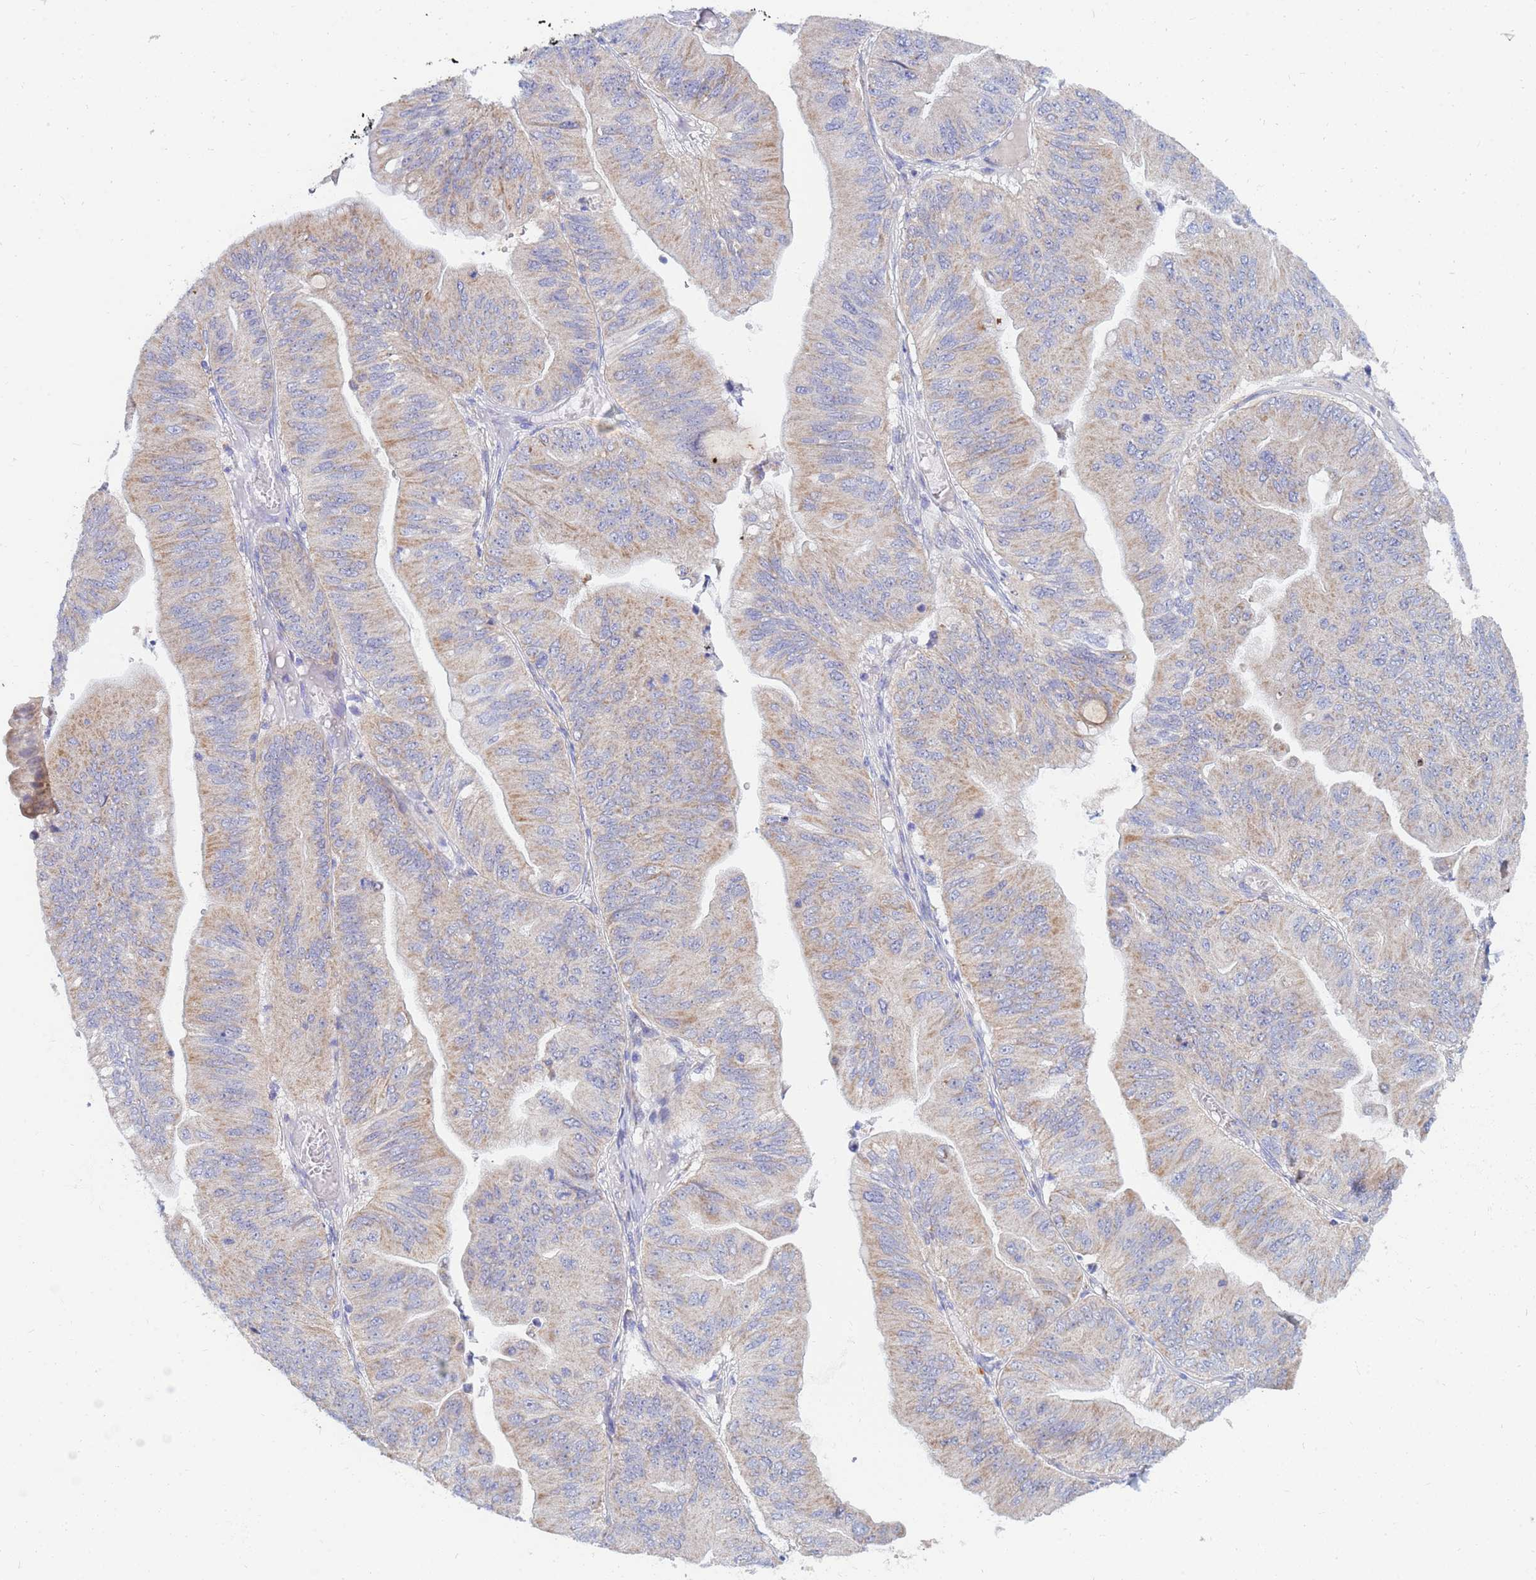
{"staining": {"intensity": "weak", "quantity": "25%-75%", "location": "cytoplasmic/membranous"}, "tissue": "ovarian cancer", "cell_type": "Tumor cells", "image_type": "cancer", "snomed": [{"axis": "morphology", "description": "Cystadenocarcinoma, mucinous, NOS"}, {"axis": "topography", "description": "Ovary"}], "caption": "An immunohistochemistry photomicrograph of tumor tissue is shown. Protein staining in brown labels weak cytoplasmic/membranous positivity in ovarian mucinous cystadenocarcinoma within tumor cells. (Stains: DAB in brown, nuclei in blue, Microscopy: brightfield microscopy at high magnification).", "gene": "SDR39U1", "patient": {"sex": "female", "age": 61}}